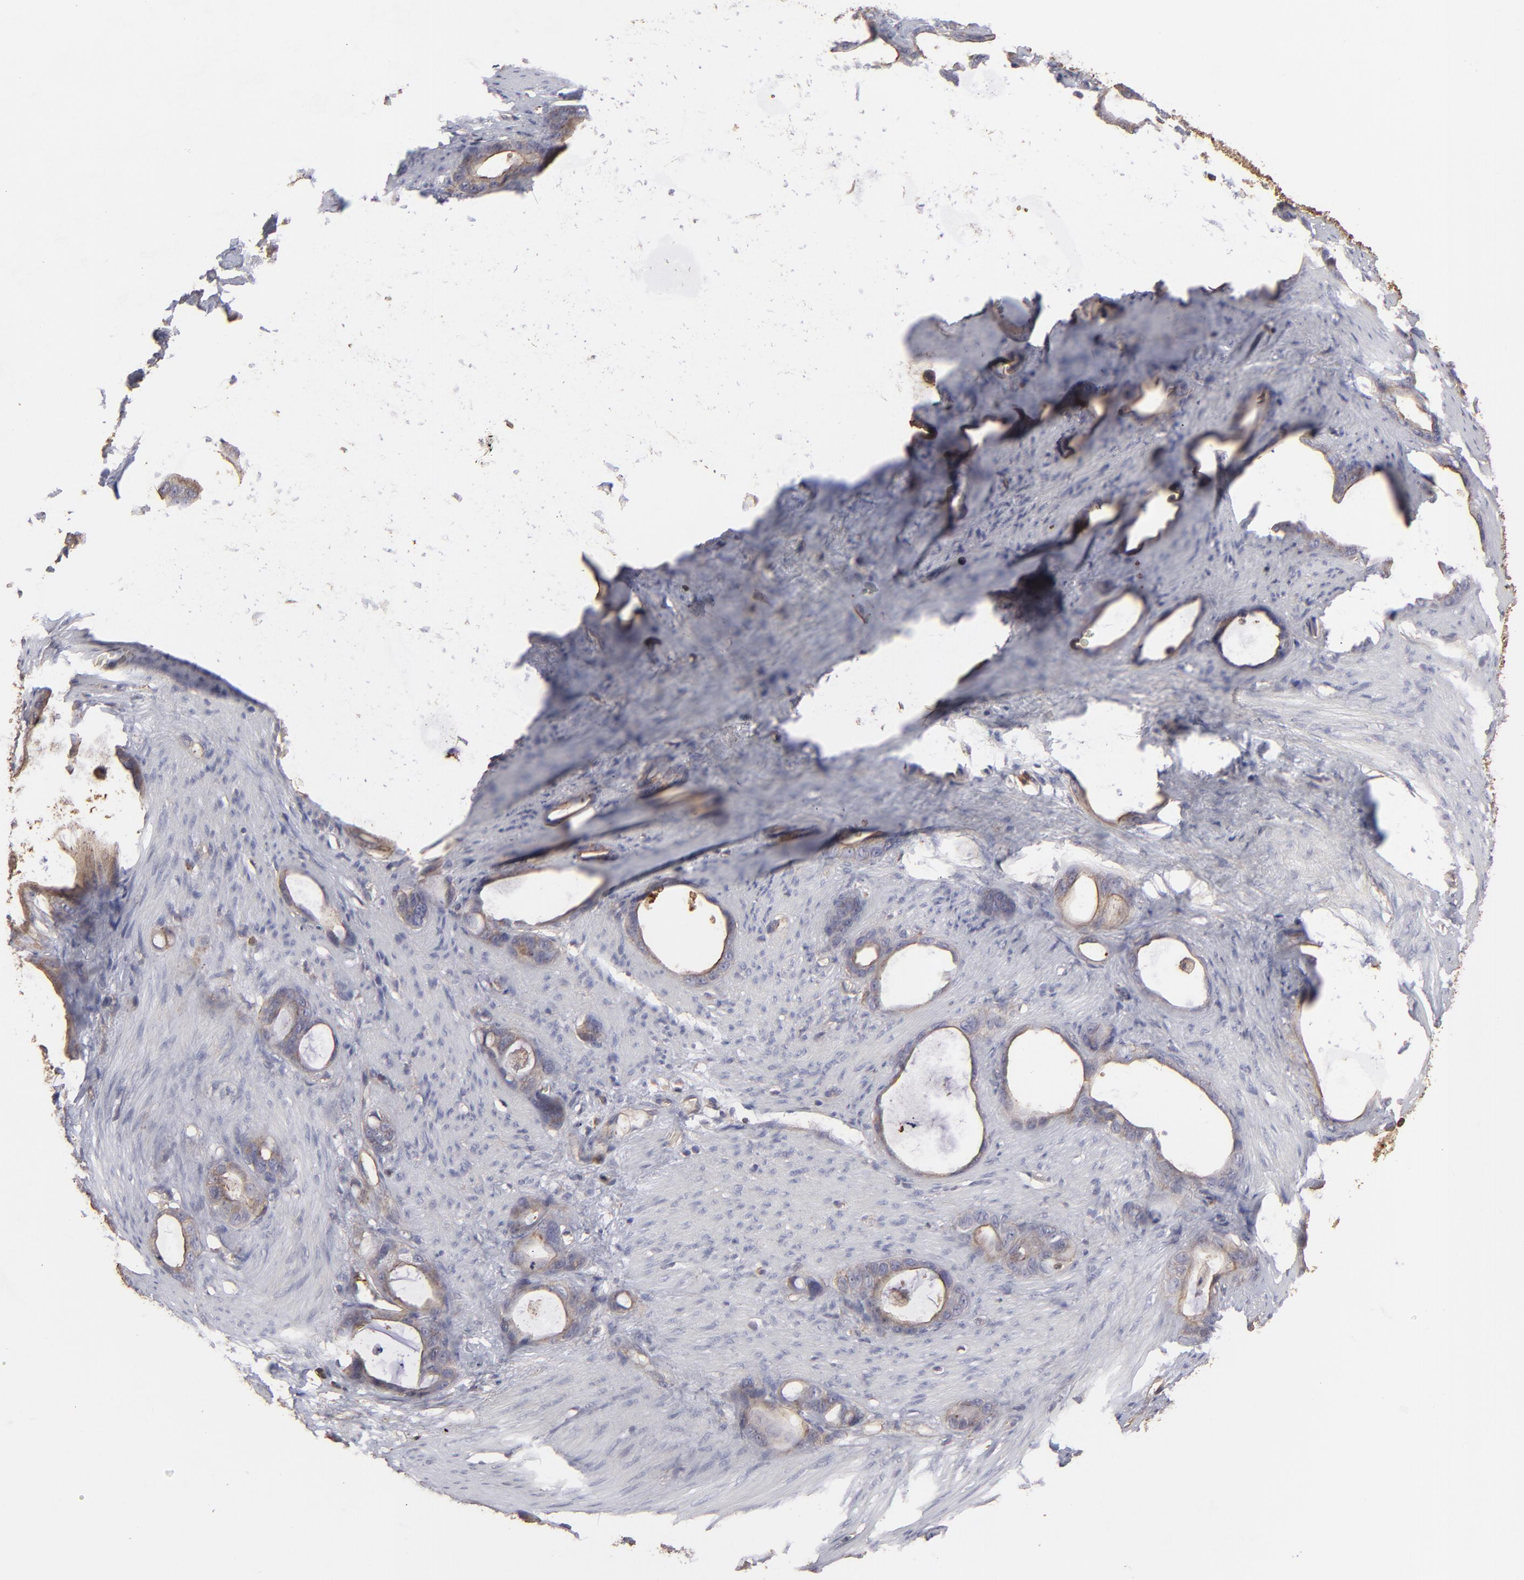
{"staining": {"intensity": "weak", "quantity": ">75%", "location": "cytoplasmic/membranous"}, "tissue": "stomach cancer", "cell_type": "Tumor cells", "image_type": "cancer", "snomed": [{"axis": "morphology", "description": "Adenocarcinoma, NOS"}, {"axis": "topography", "description": "Stomach"}], "caption": "Immunohistochemical staining of adenocarcinoma (stomach) exhibits low levels of weak cytoplasmic/membranous protein positivity in approximately >75% of tumor cells.", "gene": "ACTB", "patient": {"sex": "female", "age": 75}}